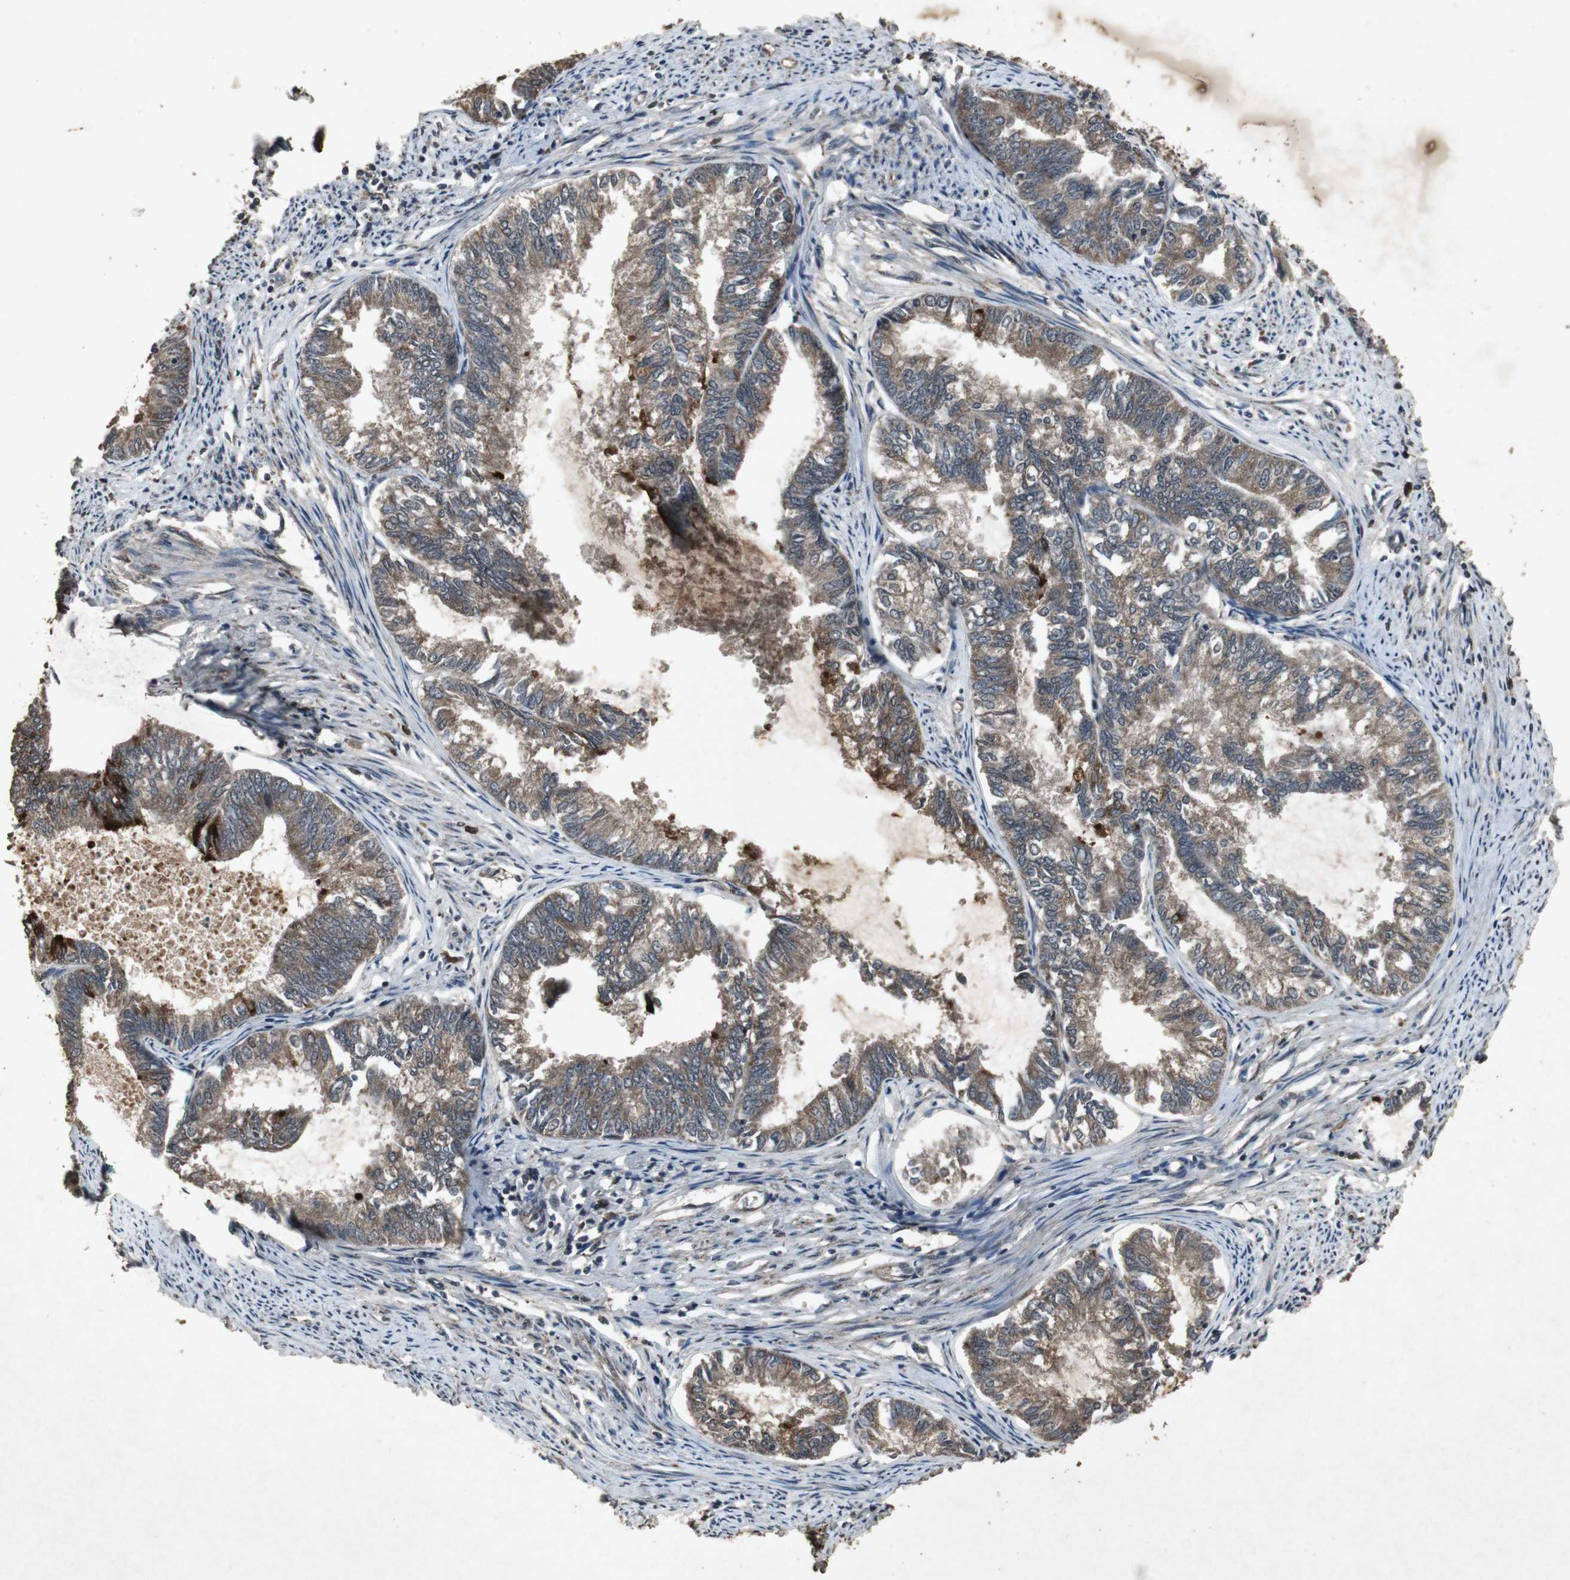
{"staining": {"intensity": "moderate", "quantity": ">75%", "location": "cytoplasmic/membranous"}, "tissue": "endometrial cancer", "cell_type": "Tumor cells", "image_type": "cancer", "snomed": [{"axis": "morphology", "description": "Adenocarcinoma, NOS"}, {"axis": "topography", "description": "Endometrium"}], "caption": "Approximately >75% of tumor cells in human endometrial cancer (adenocarcinoma) show moderate cytoplasmic/membranous protein staining as visualized by brown immunohistochemical staining.", "gene": "EMX1", "patient": {"sex": "female", "age": 86}}